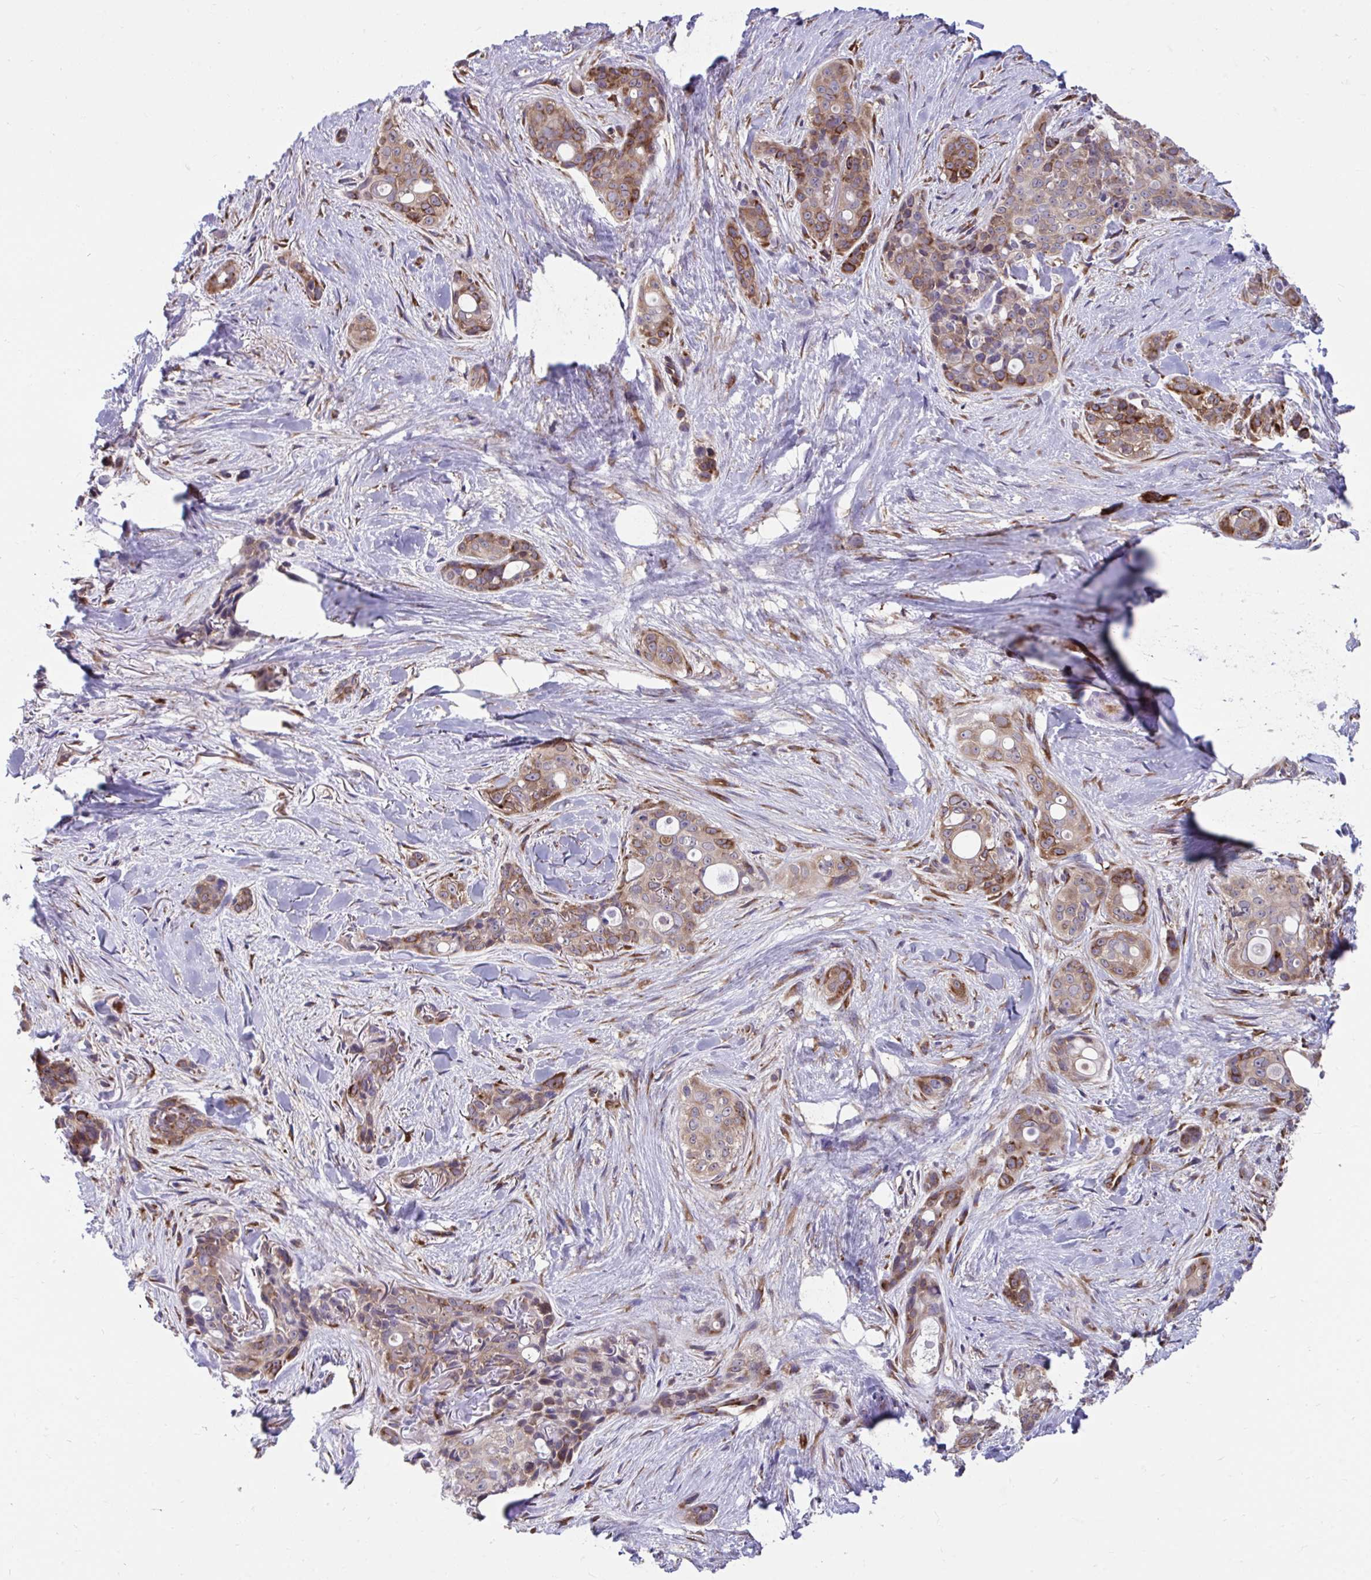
{"staining": {"intensity": "moderate", "quantity": ">75%", "location": "cytoplasmic/membranous"}, "tissue": "skin cancer", "cell_type": "Tumor cells", "image_type": "cancer", "snomed": [{"axis": "morphology", "description": "Basal cell carcinoma"}, {"axis": "topography", "description": "Skin"}], "caption": "DAB (3,3'-diaminobenzidine) immunohistochemical staining of human basal cell carcinoma (skin) demonstrates moderate cytoplasmic/membranous protein staining in about >75% of tumor cells.", "gene": "SELENON", "patient": {"sex": "female", "age": 79}}